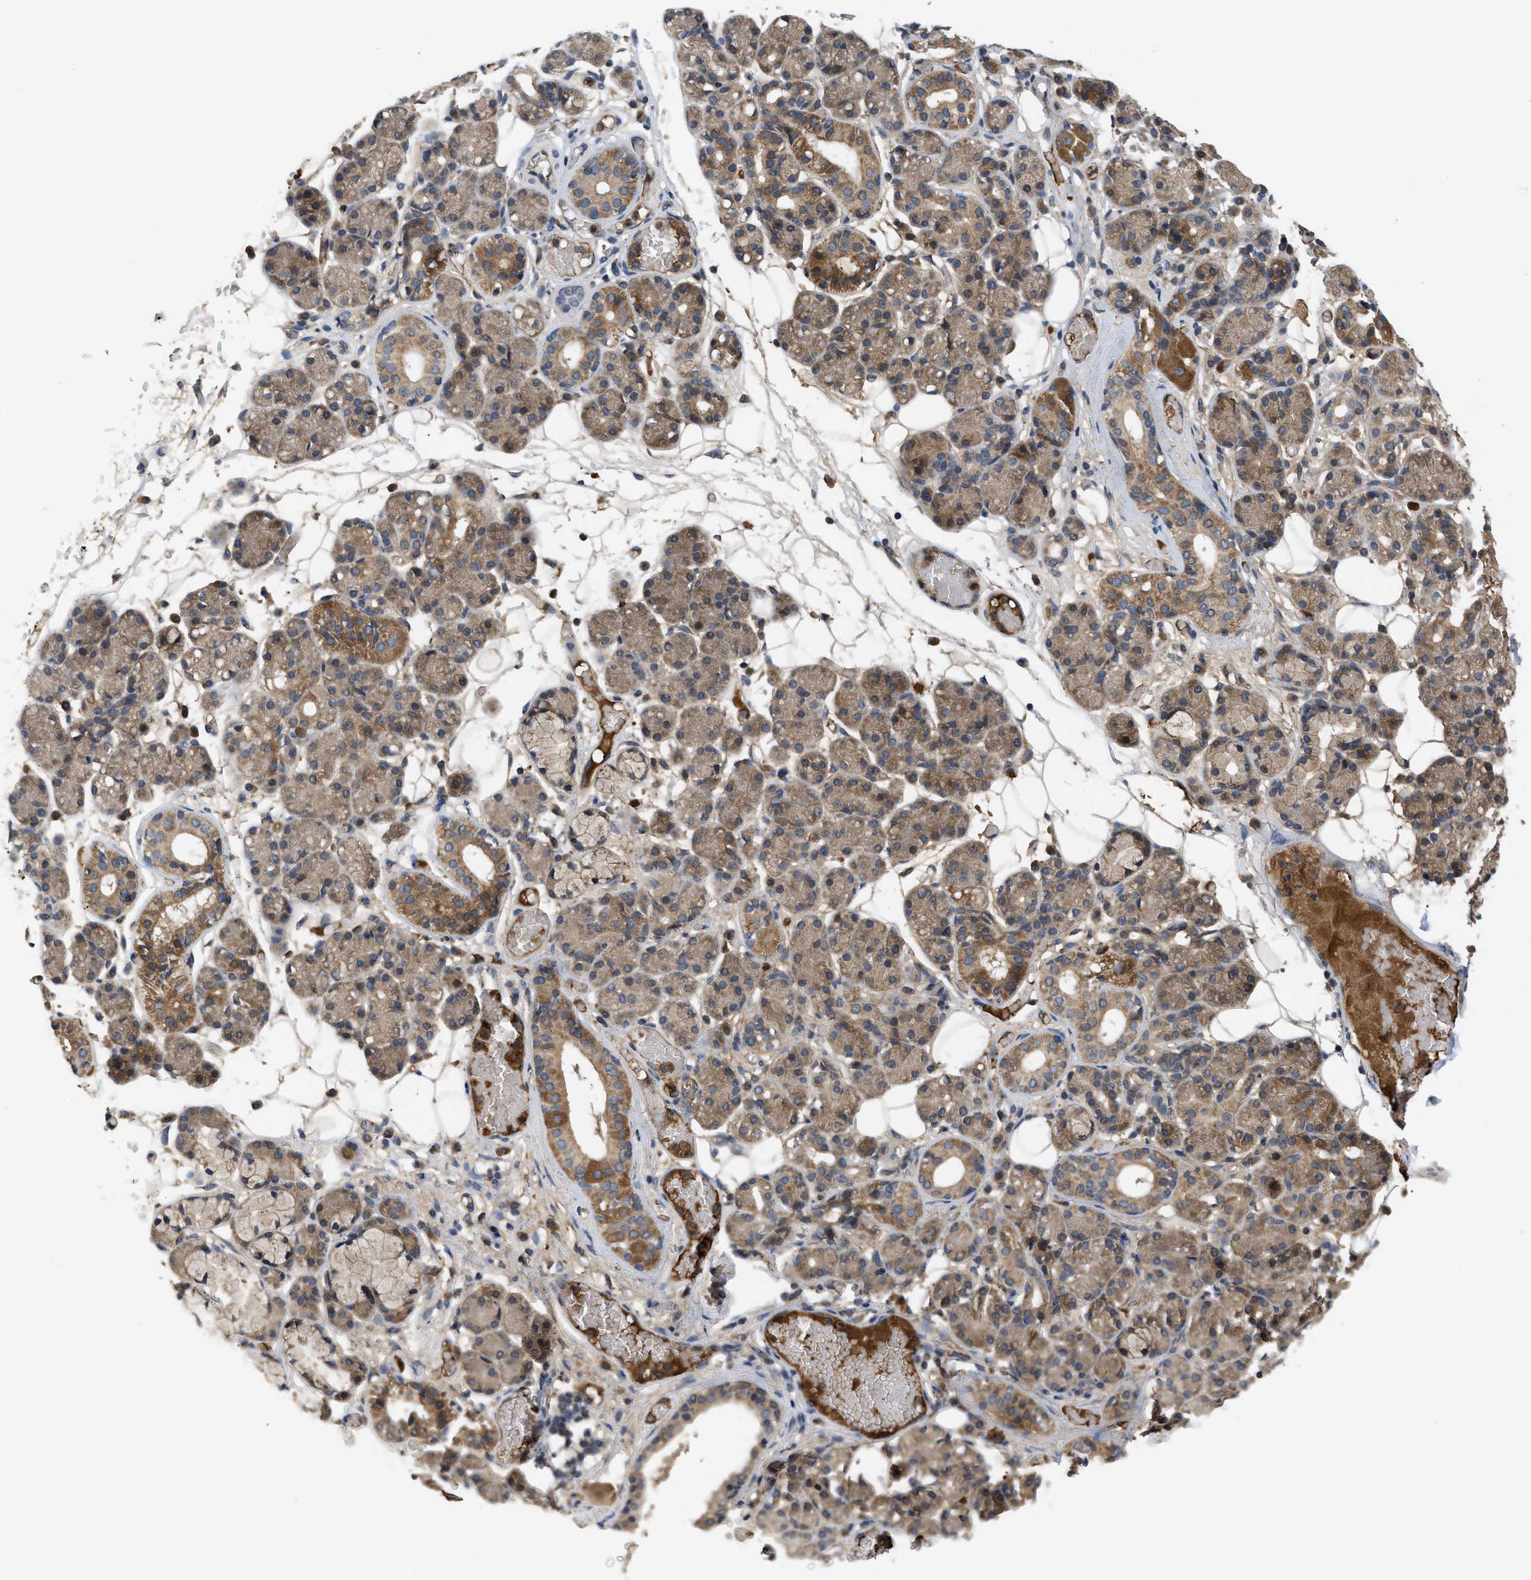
{"staining": {"intensity": "moderate", "quantity": "25%-75%", "location": "cytoplasmic/membranous"}, "tissue": "salivary gland", "cell_type": "Glandular cells", "image_type": "normal", "snomed": [{"axis": "morphology", "description": "Normal tissue, NOS"}, {"axis": "topography", "description": "Salivary gland"}], "caption": "Protein expression analysis of normal salivary gland exhibits moderate cytoplasmic/membranous staining in about 25%-75% of glandular cells. The staining was performed using DAB (3,3'-diaminobenzidine) to visualize the protein expression in brown, while the nuclei were stained in blue with hematoxylin (Magnification: 20x).", "gene": "RAB2A", "patient": {"sex": "male", "age": 63}}